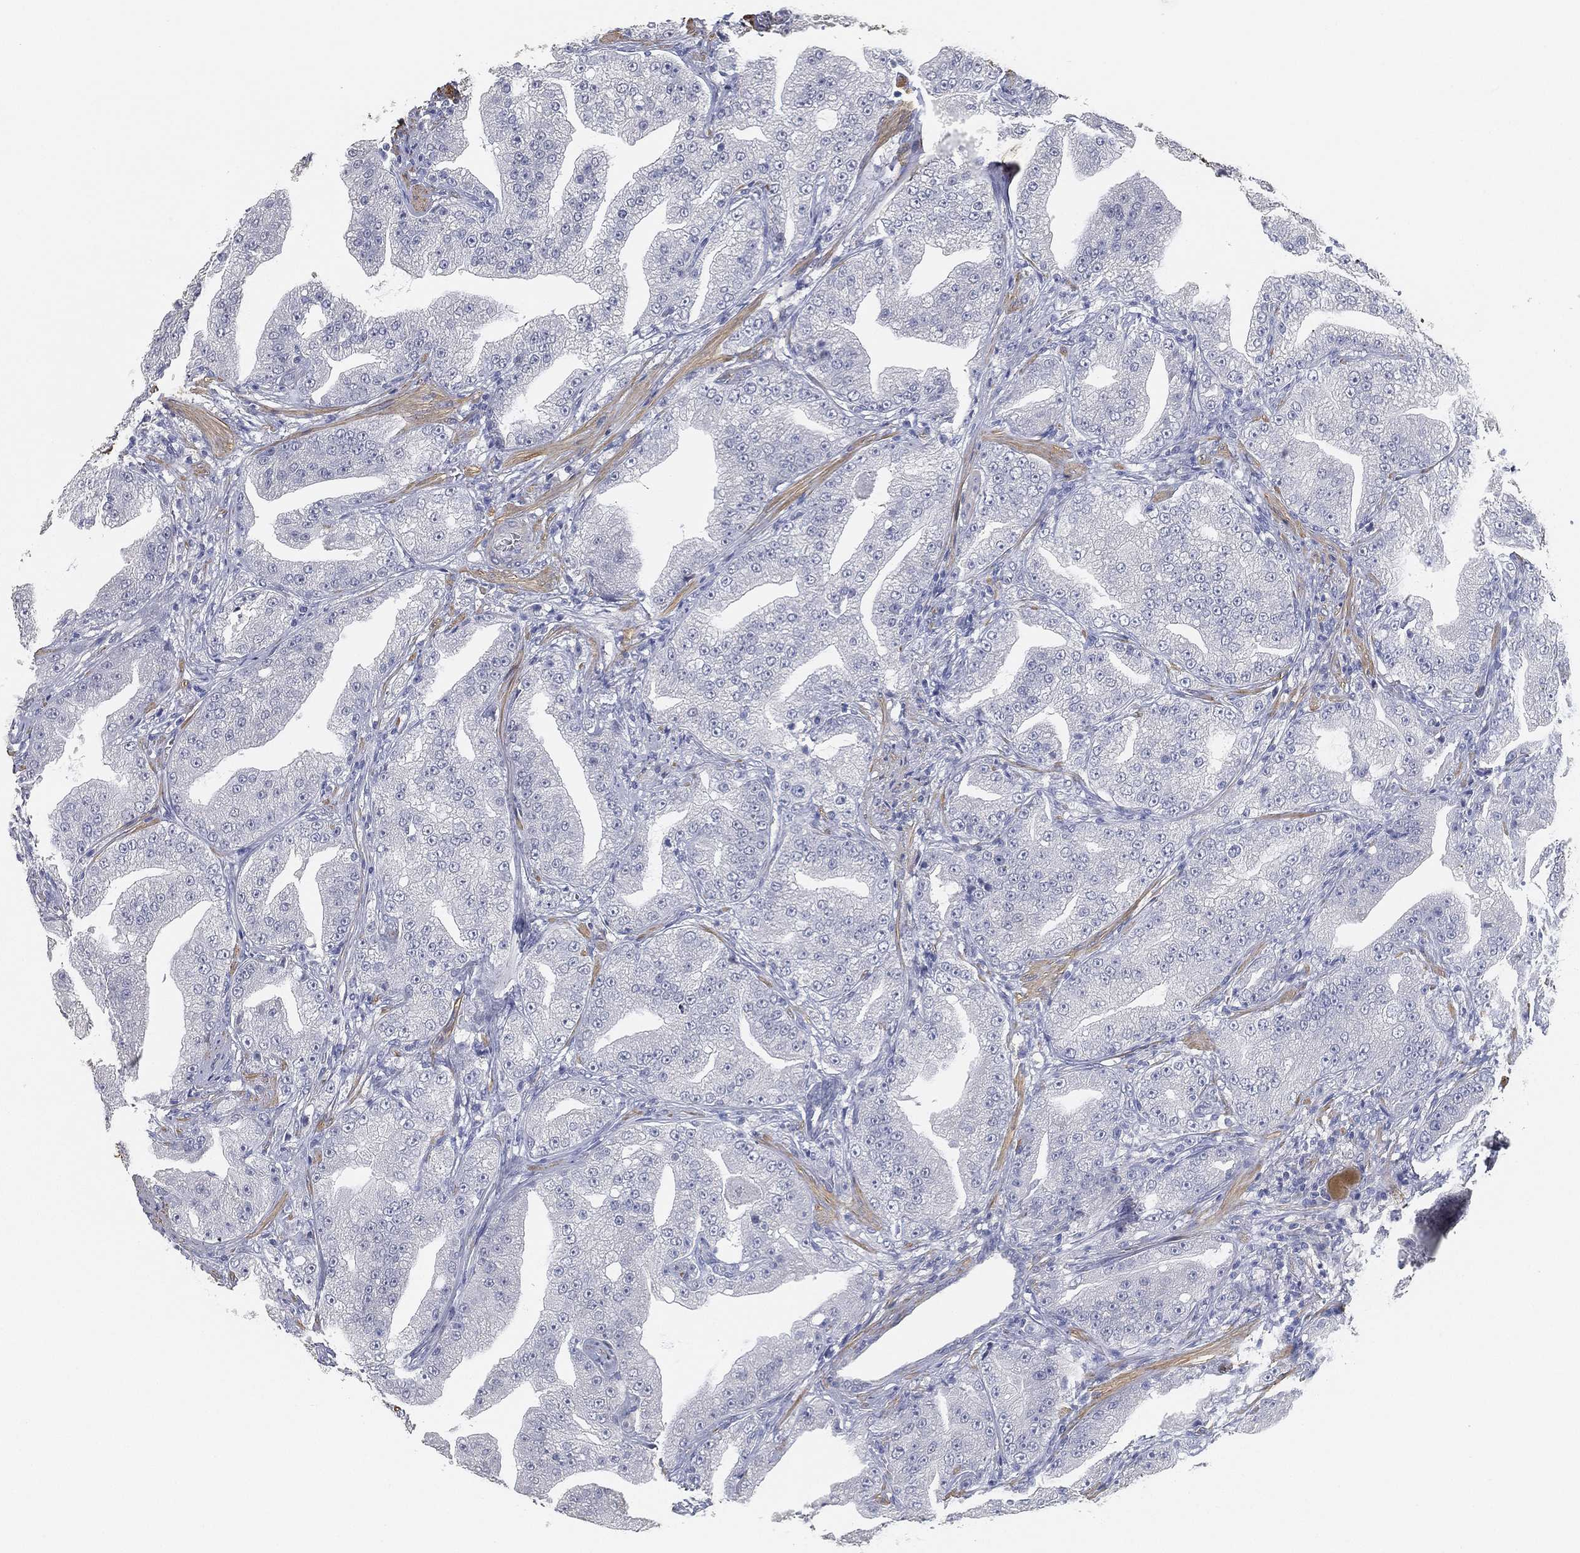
{"staining": {"intensity": "negative", "quantity": "none", "location": "none"}, "tissue": "prostate cancer", "cell_type": "Tumor cells", "image_type": "cancer", "snomed": [{"axis": "morphology", "description": "Adenocarcinoma, Low grade"}, {"axis": "topography", "description": "Prostate"}], "caption": "Tumor cells show no significant protein expression in prostate cancer (low-grade adenocarcinoma).", "gene": "GPR61", "patient": {"sex": "male", "age": 62}}